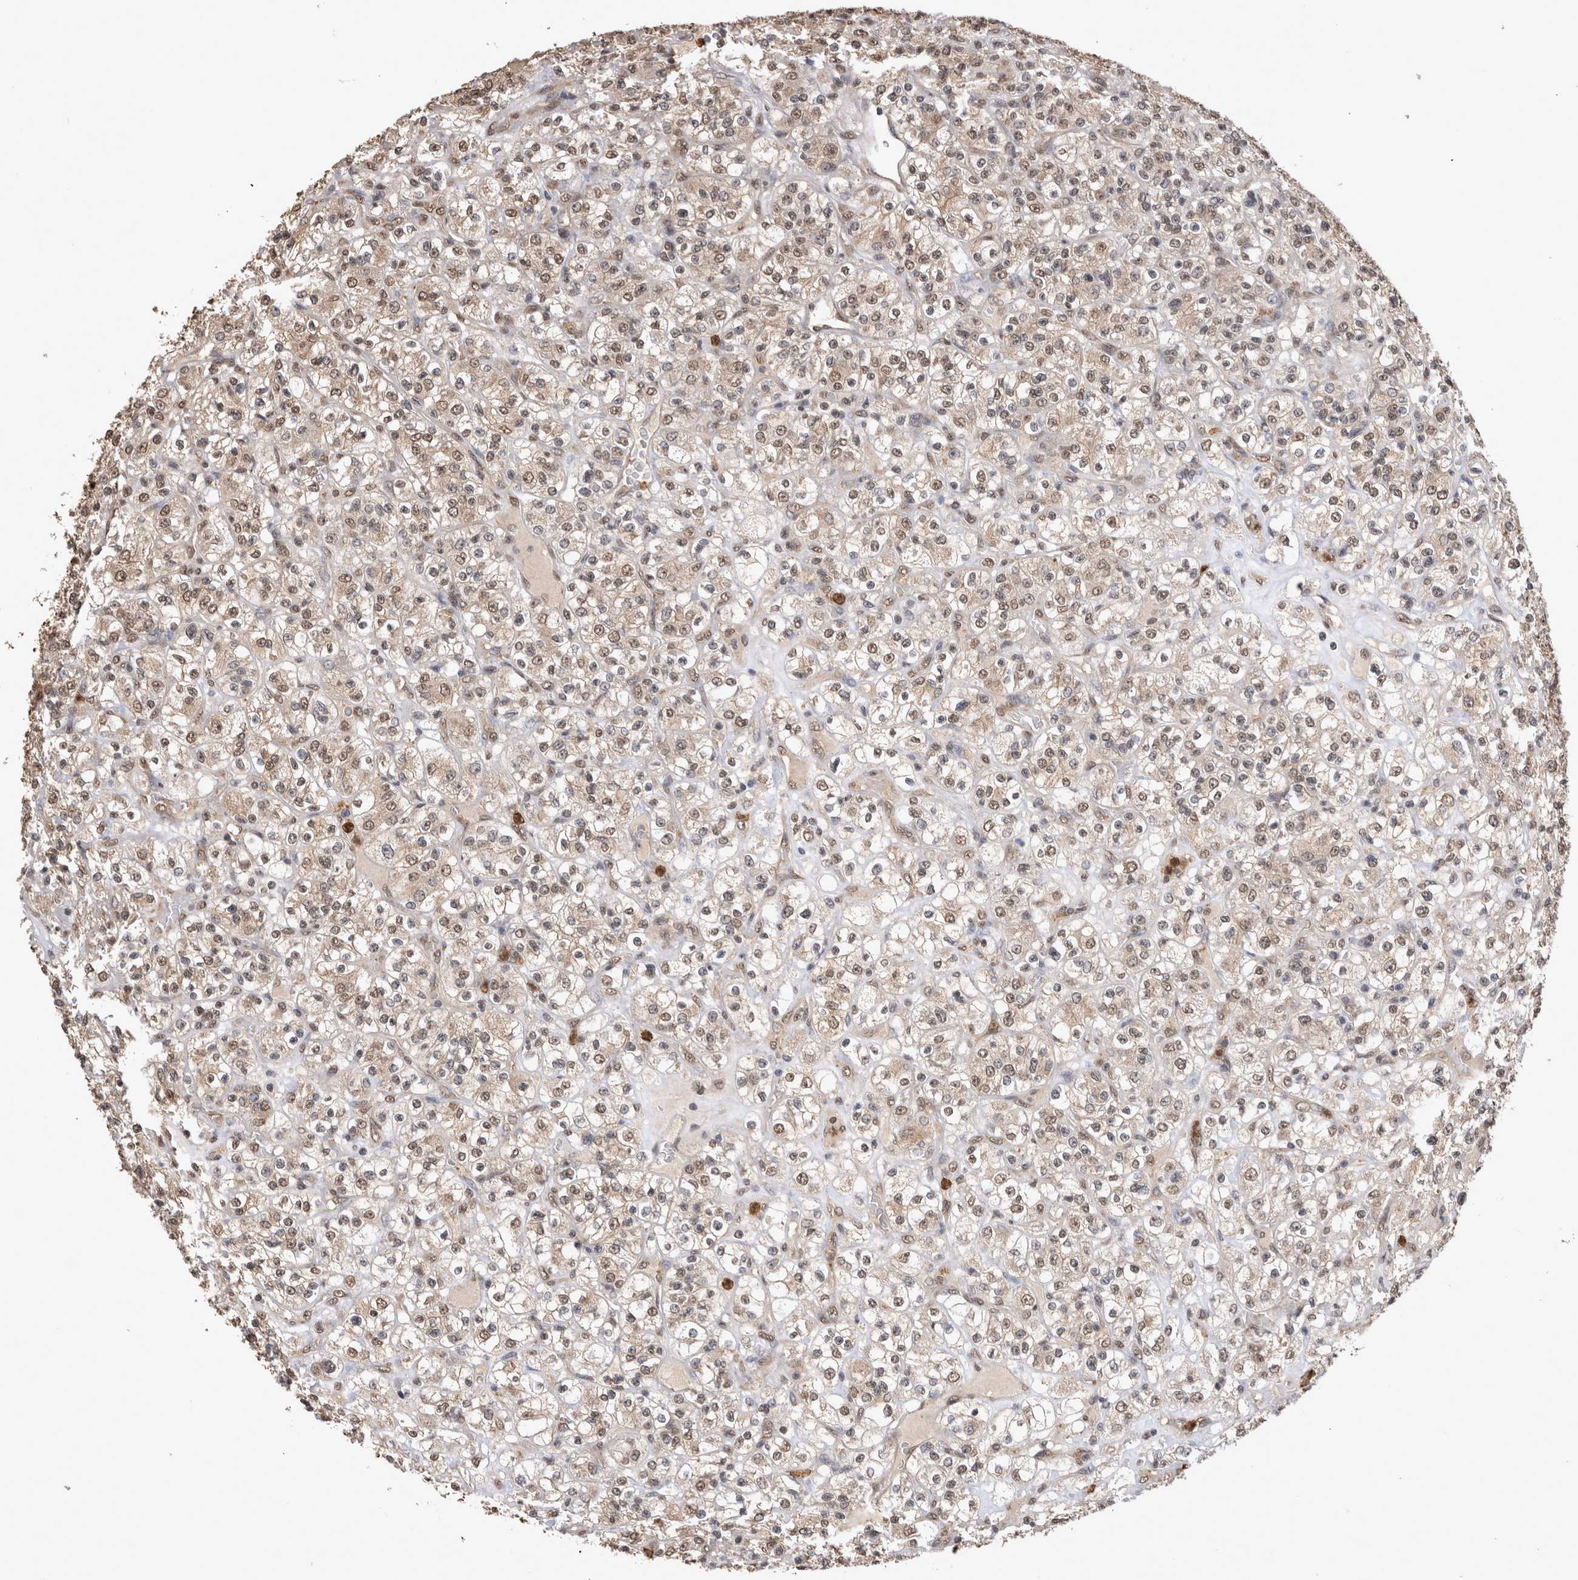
{"staining": {"intensity": "weak", "quantity": ">75%", "location": "cytoplasmic/membranous,nuclear"}, "tissue": "renal cancer", "cell_type": "Tumor cells", "image_type": "cancer", "snomed": [{"axis": "morphology", "description": "Normal tissue, NOS"}, {"axis": "morphology", "description": "Adenocarcinoma, NOS"}, {"axis": "topography", "description": "Kidney"}], "caption": "Weak cytoplasmic/membranous and nuclear protein expression is seen in about >75% of tumor cells in adenocarcinoma (renal). (brown staining indicates protein expression, while blue staining denotes nuclei).", "gene": "PAK4", "patient": {"sex": "female", "age": 72}}